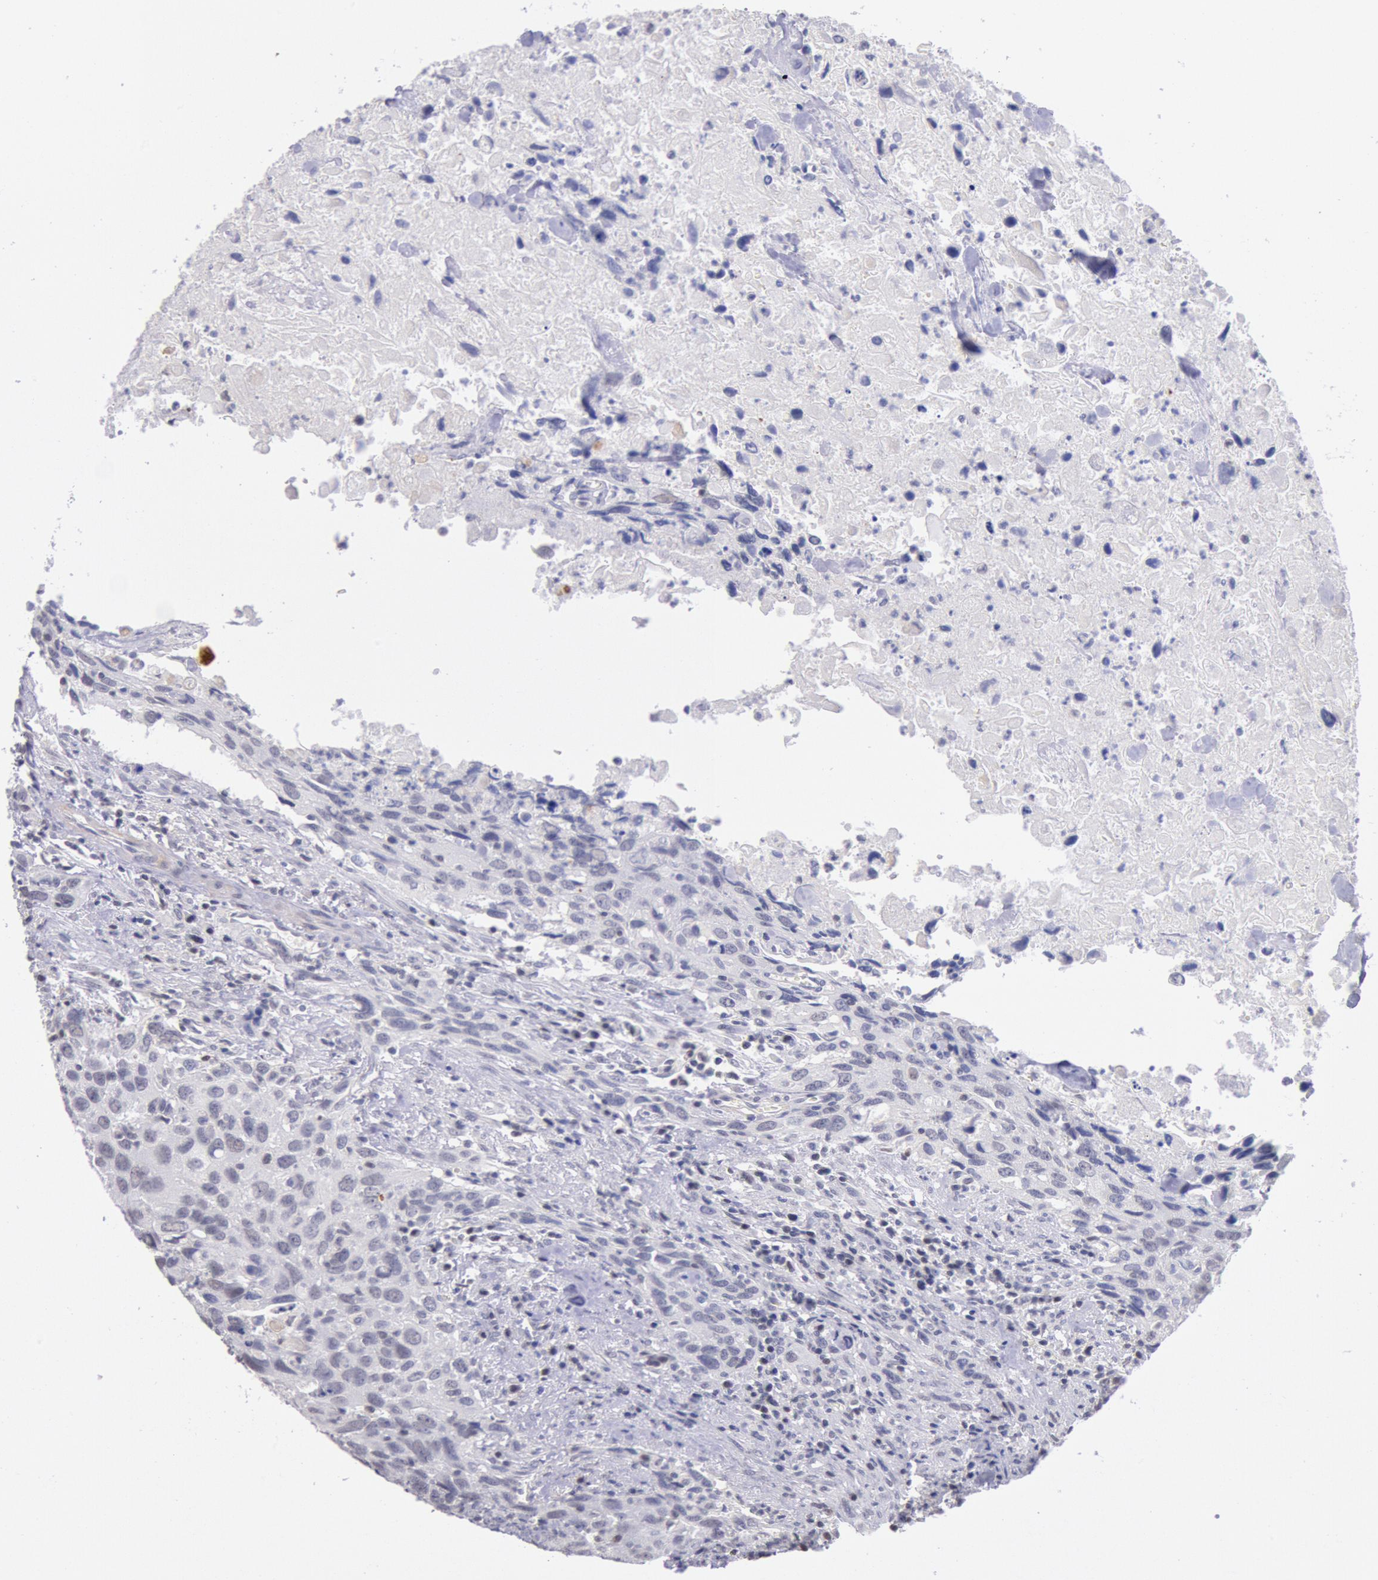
{"staining": {"intensity": "weak", "quantity": "<25%", "location": "cytoplasmic/membranous"}, "tissue": "urothelial cancer", "cell_type": "Tumor cells", "image_type": "cancer", "snomed": [{"axis": "morphology", "description": "Urothelial carcinoma, High grade"}, {"axis": "topography", "description": "Urinary bladder"}], "caption": "A high-resolution micrograph shows IHC staining of urothelial cancer, which exhibits no significant positivity in tumor cells. (Stains: DAB (3,3'-diaminobenzidine) immunohistochemistry (IHC) with hematoxylin counter stain, Microscopy: brightfield microscopy at high magnification).", "gene": "MYH7", "patient": {"sex": "male", "age": 71}}